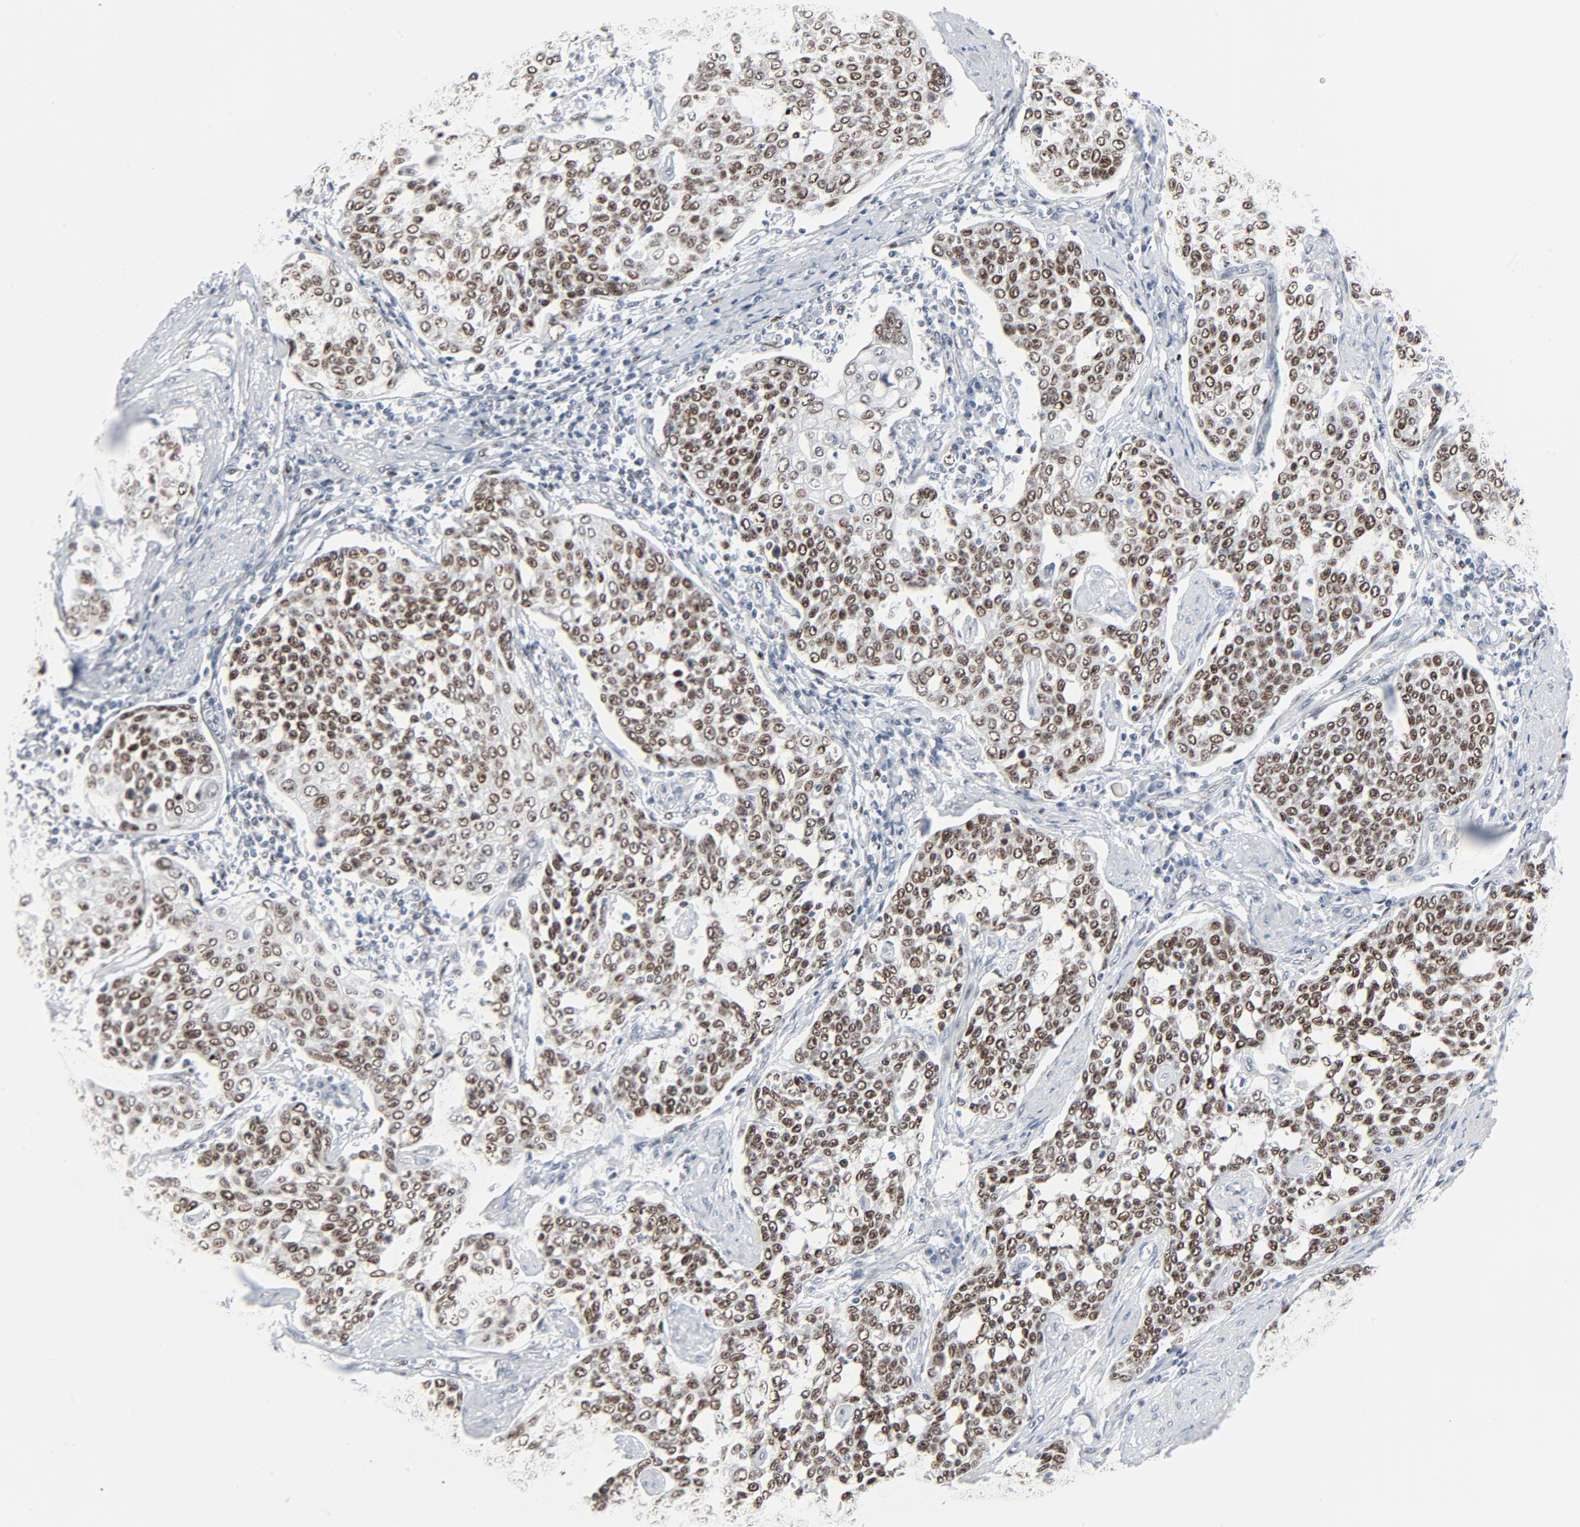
{"staining": {"intensity": "strong", "quantity": ">75%", "location": "nuclear"}, "tissue": "cervical cancer", "cell_type": "Tumor cells", "image_type": "cancer", "snomed": [{"axis": "morphology", "description": "Squamous cell carcinoma, NOS"}, {"axis": "topography", "description": "Cervix"}], "caption": "Cervical cancer stained with a protein marker demonstrates strong staining in tumor cells.", "gene": "POLD1", "patient": {"sex": "female", "age": 34}}